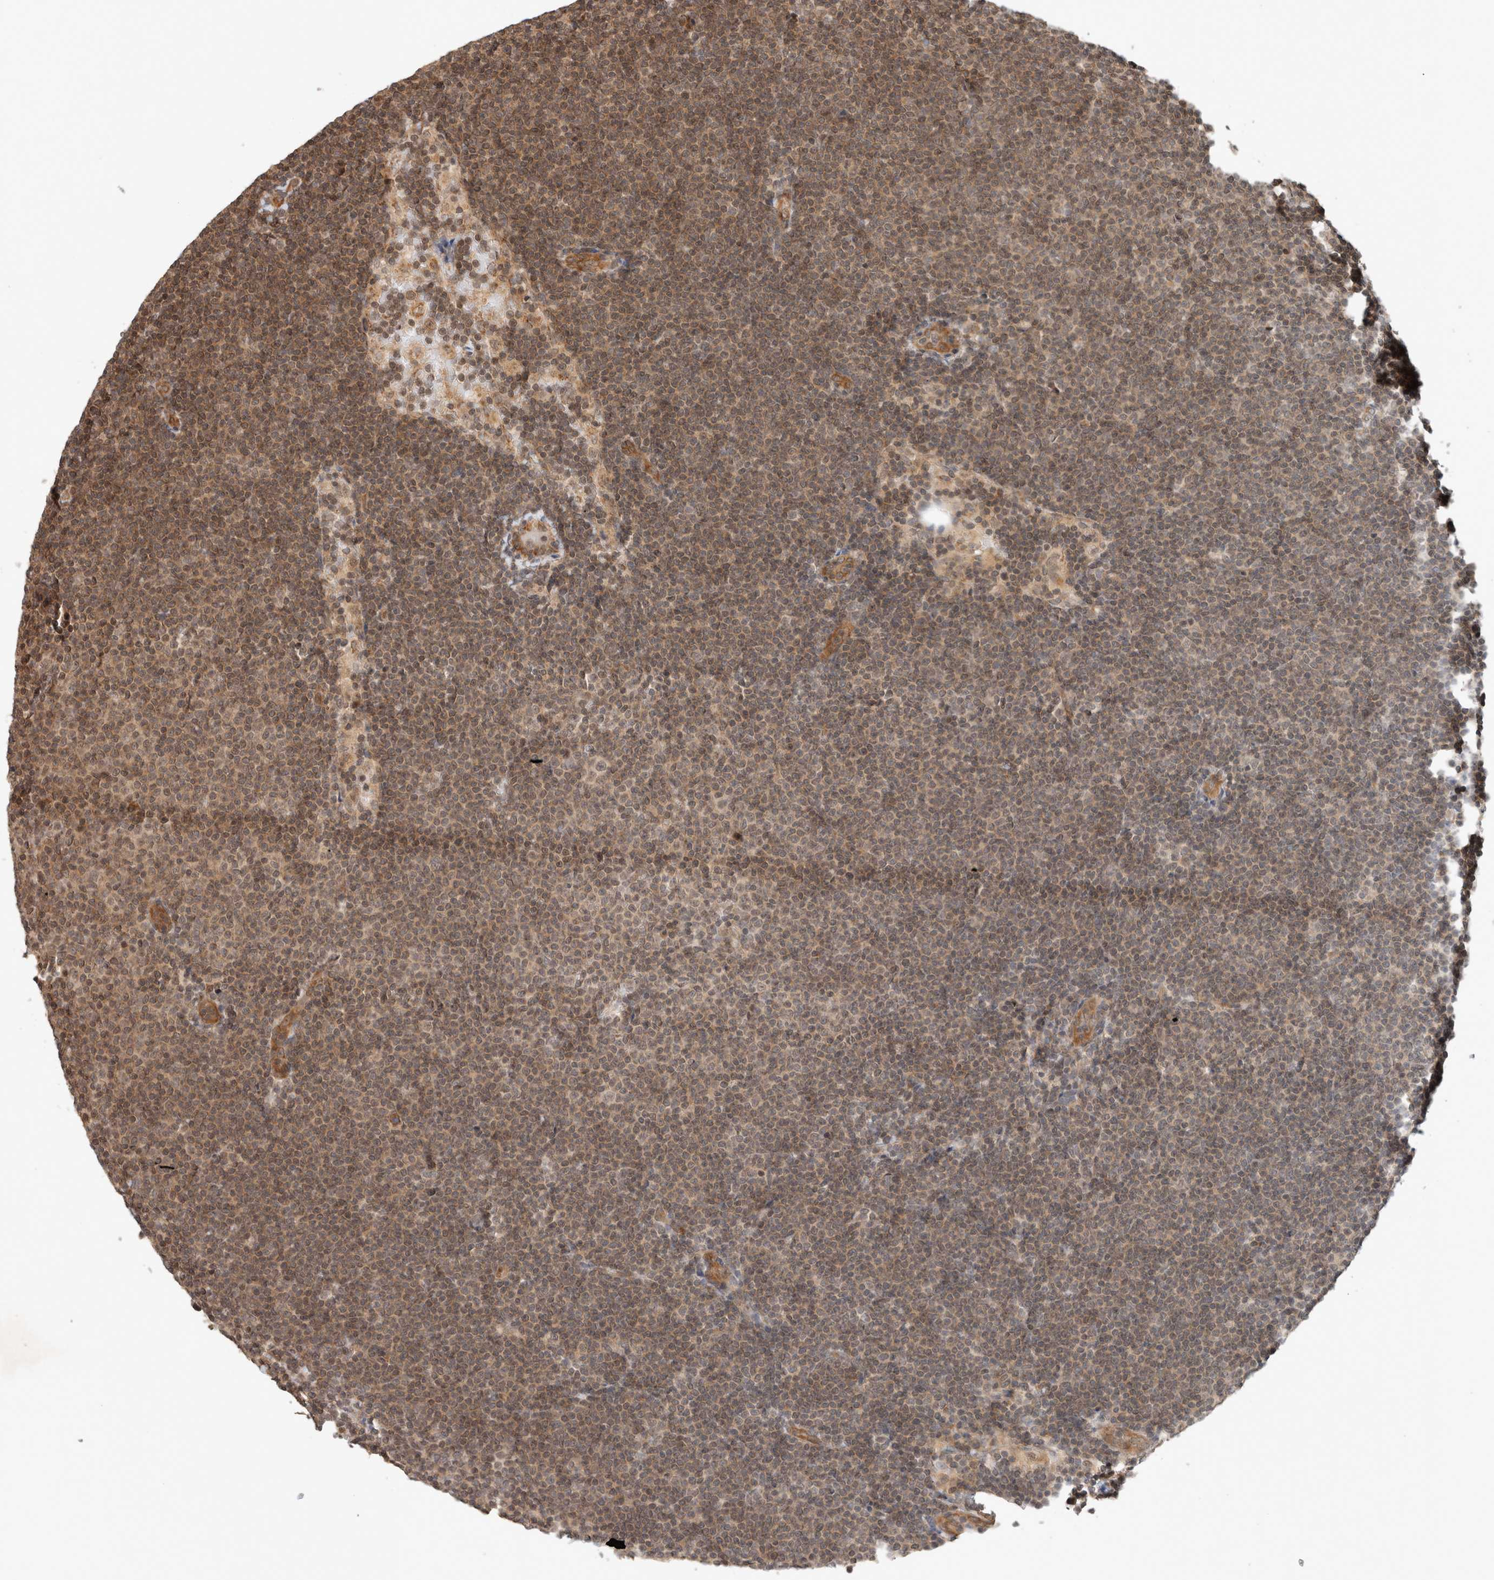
{"staining": {"intensity": "weak", "quantity": ">75%", "location": "cytoplasmic/membranous"}, "tissue": "lymphoma", "cell_type": "Tumor cells", "image_type": "cancer", "snomed": [{"axis": "morphology", "description": "Malignant lymphoma, non-Hodgkin's type, Low grade"}, {"axis": "topography", "description": "Lymph node"}], "caption": "Lymphoma stained with a protein marker reveals weak staining in tumor cells.", "gene": "CAAP1", "patient": {"sex": "female", "age": 53}}